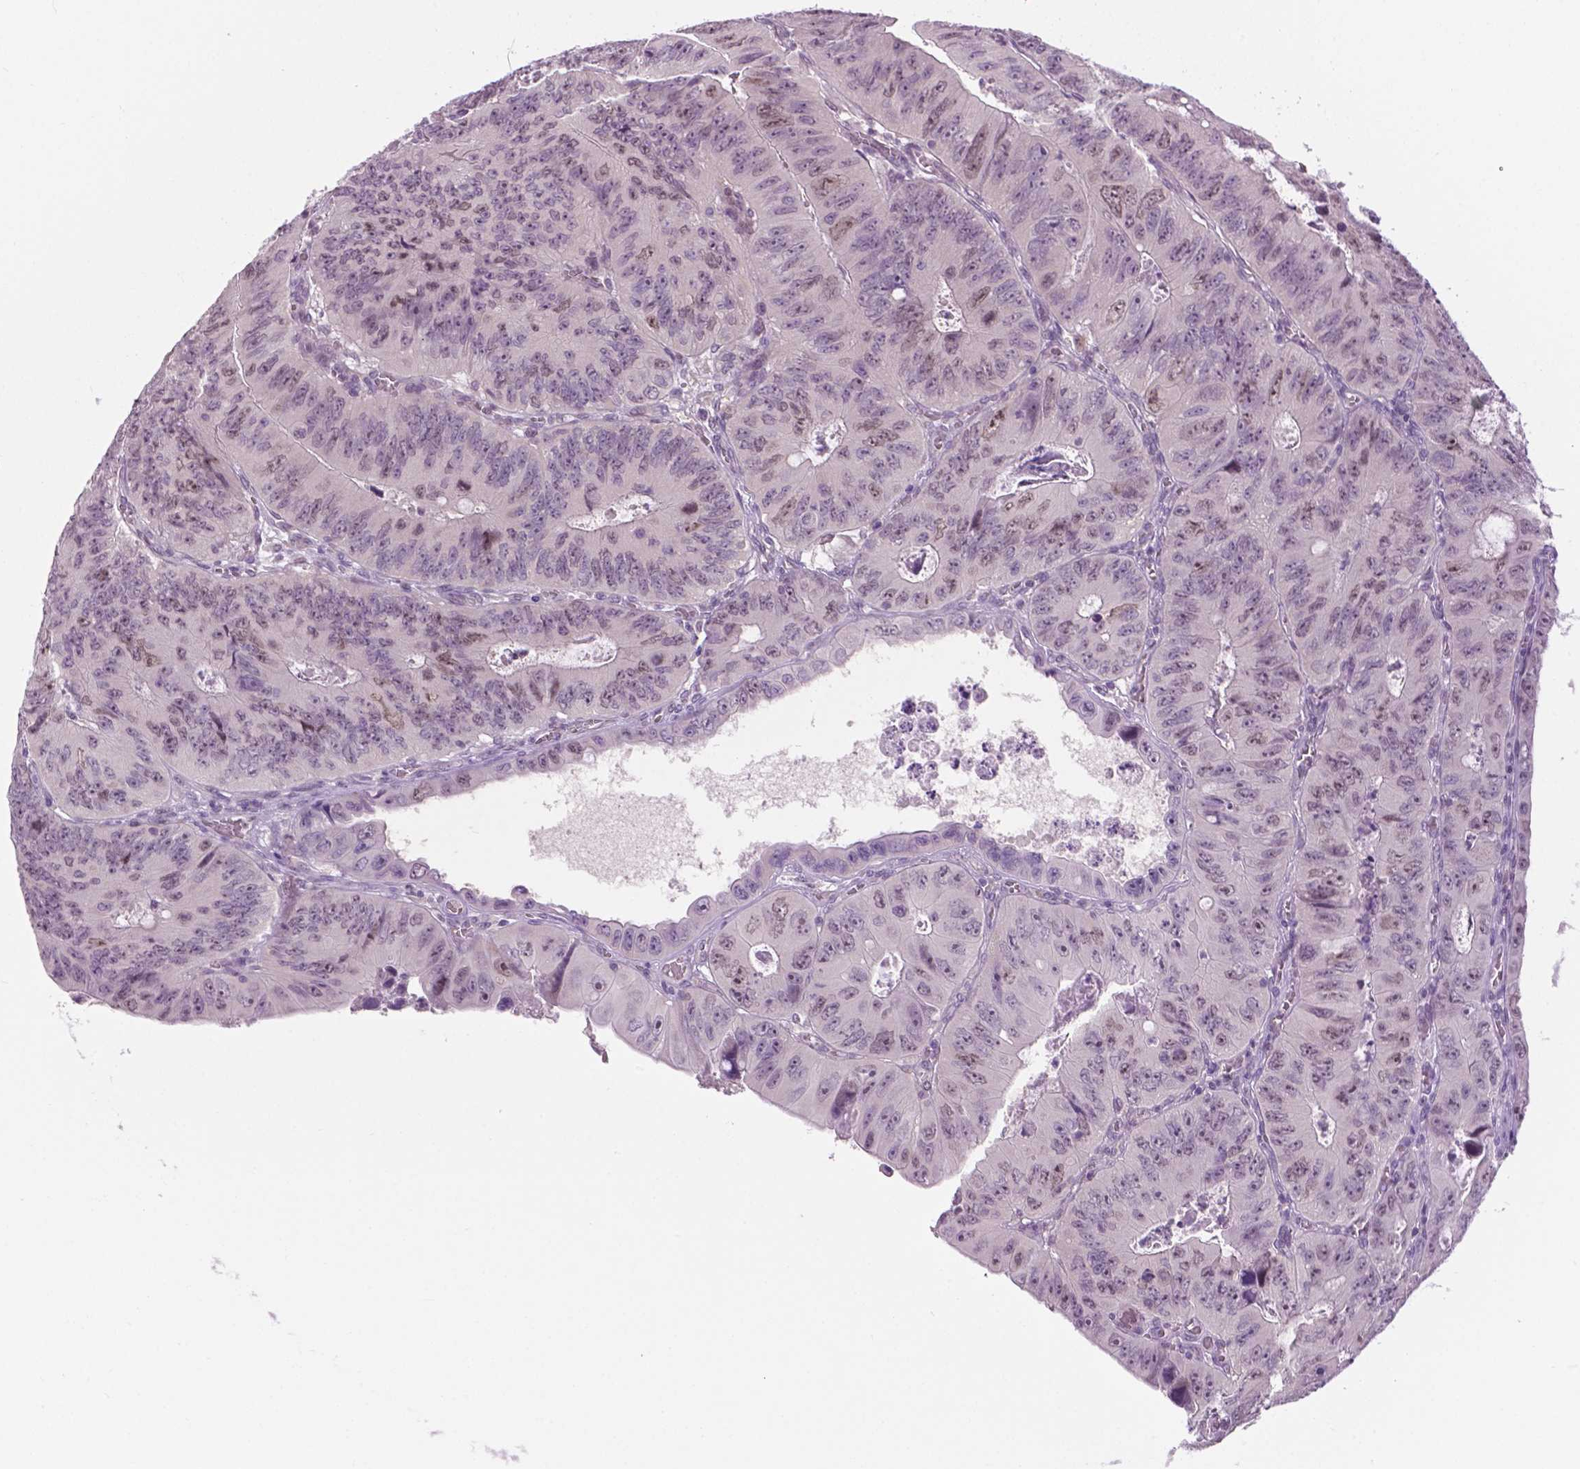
{"staining": {"intensity": "weak", "quantity": "25%-75%", "location": "nuclear"}, "tissue": "colorectal cancer", "cell_type": "Tumor cells", "image_type": "cancer", "snomed": [{"axis": "morphology", "description": "Adenocarcinoma, NOS"}, {"axis": "topography", "description": "Colon"}], "caption": "The micrograph exhibits immunohistochemical staining of colorectal adenocarcinoma. There is weak nuclear expression is present in about 25%-75% of tumor cells.", "gene": "DENND4A", "patient": {"sex": "female", "age": 84}}